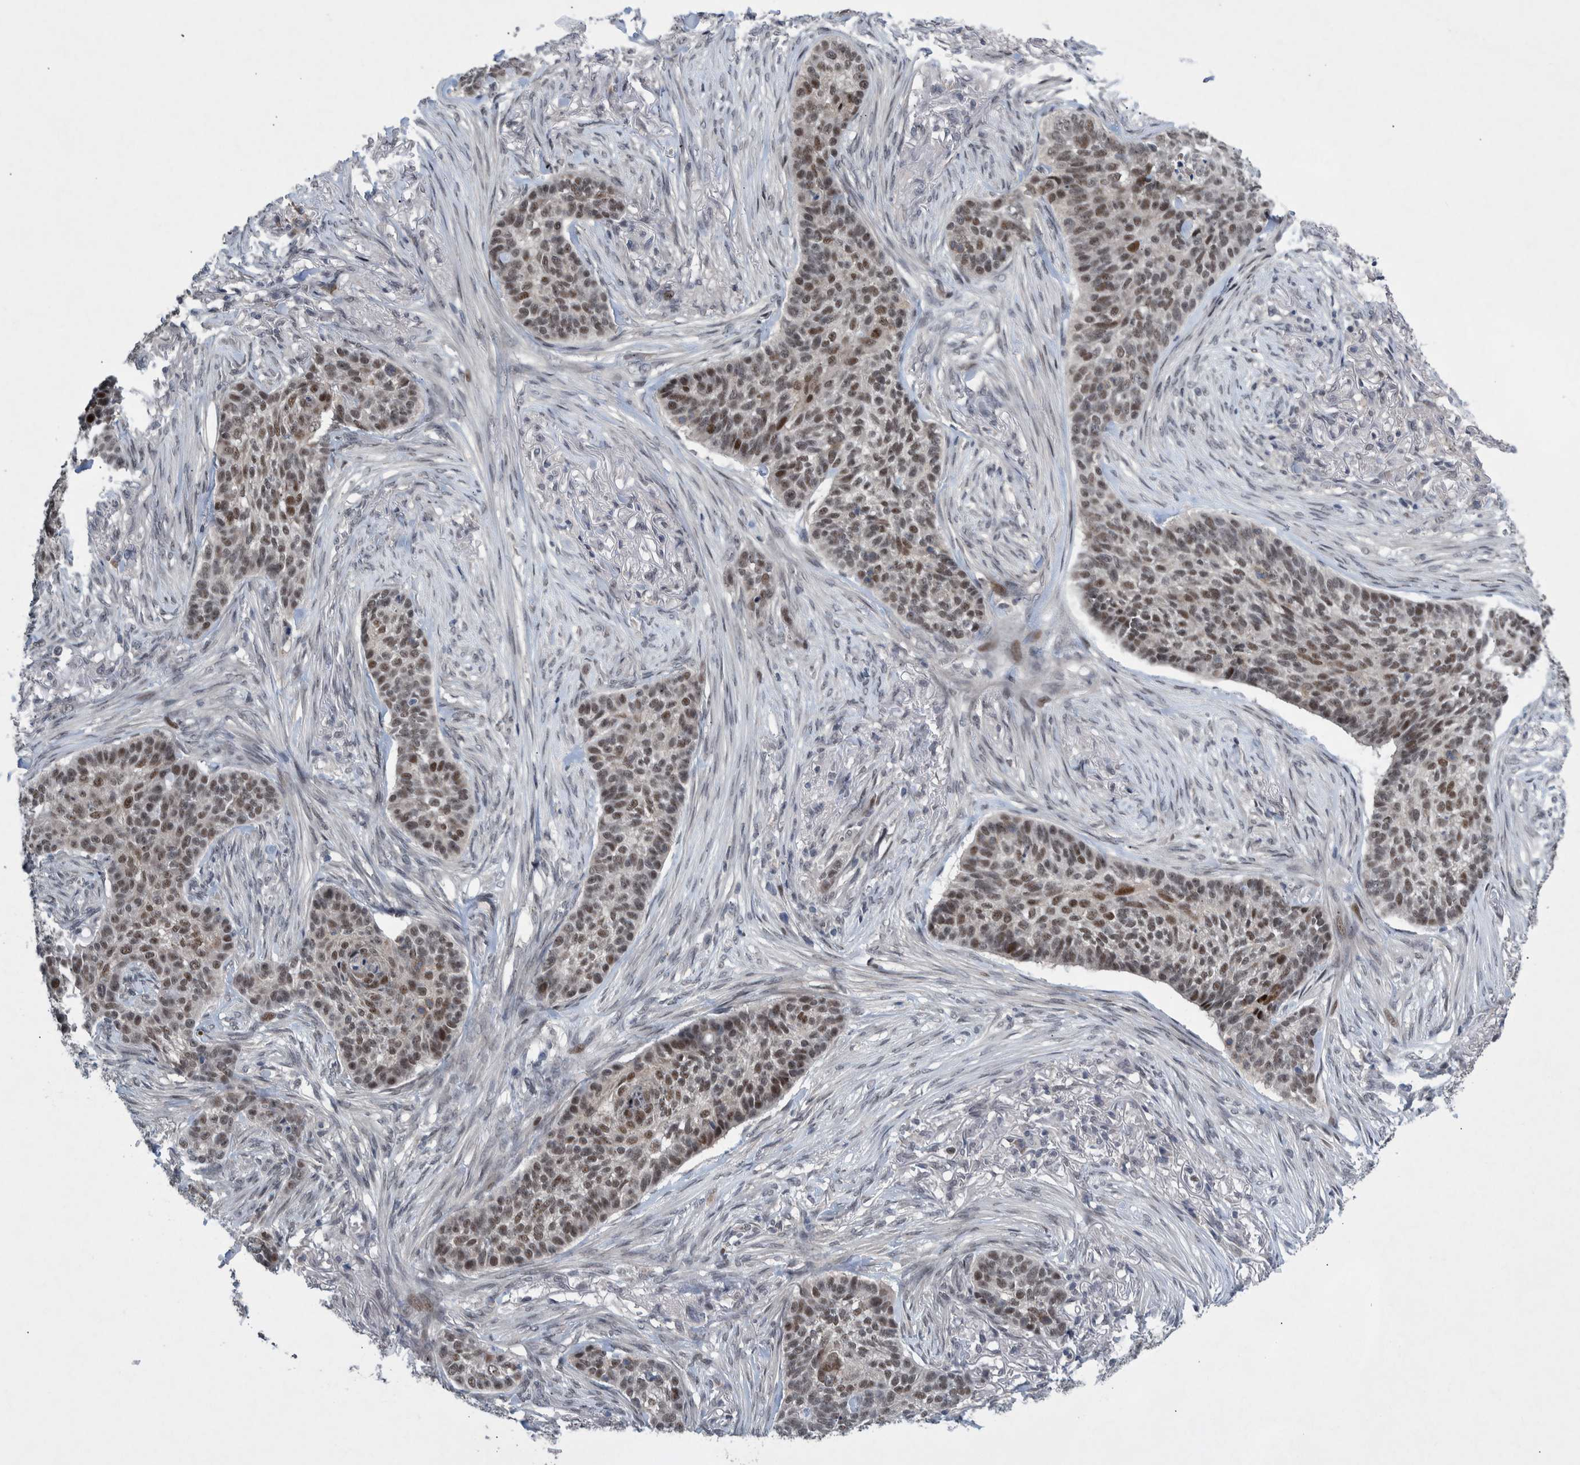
{"staining": {"intensity": "moderate", "quantity": ">75%", "location": "nuclear"}, "tissue": "skin cancer", "cell_type": "Tumor cells", "image_type": "cancer", "snomed": [{"axis": "morphology", "description": "Basal cell carcinoma"}, {"axis": "topography", "description": "Skin"}], "caption": "Brown immunohistochemical staining in human skin basal cell carcinoma displays moderate nuclear positivity in about >75% of tumor cells.", "gene": "ESRP1", "patient": {"sex": "male", "age": 85}}